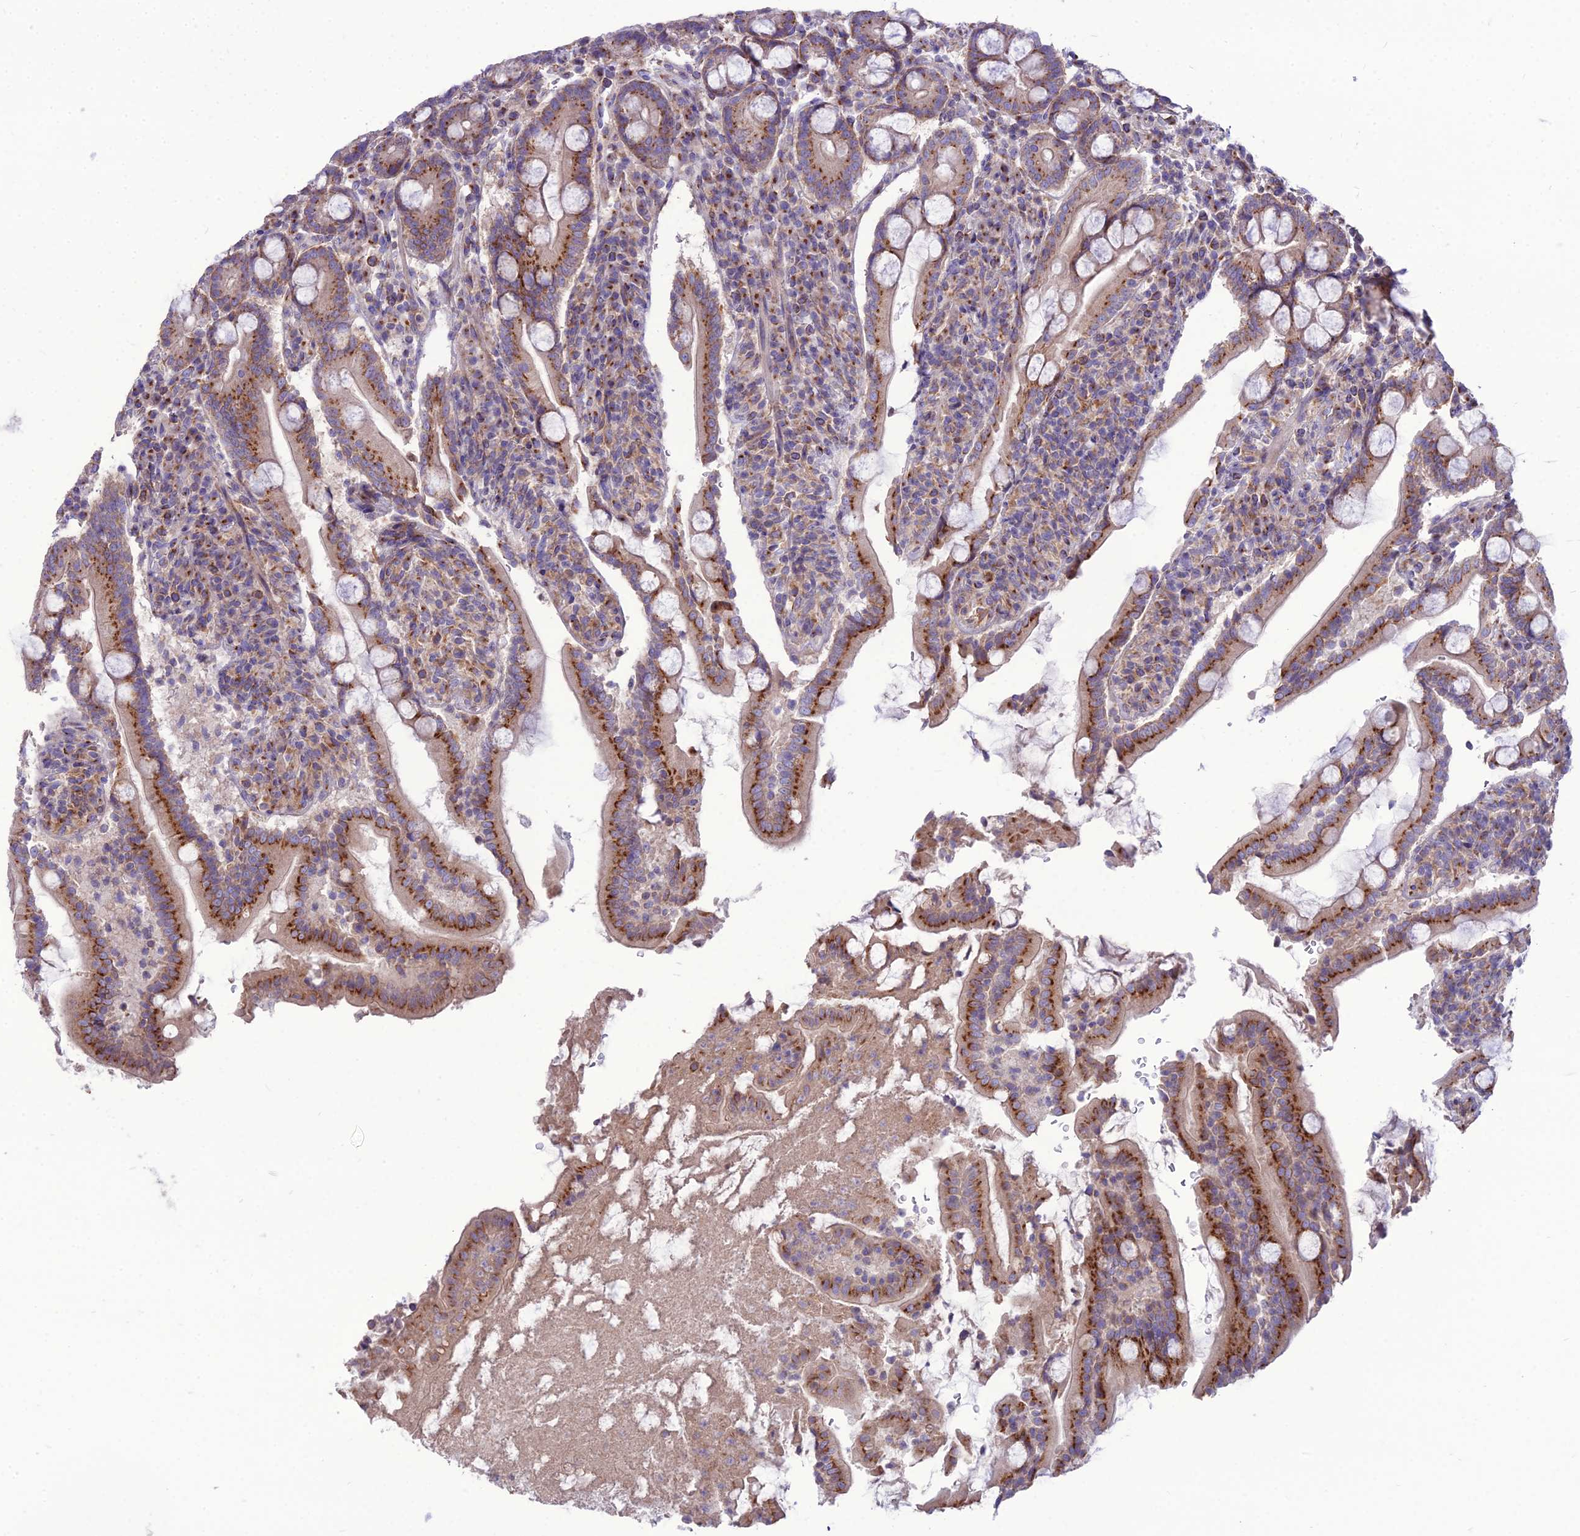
{"staining": {"intensity": "strong", "quantity": "25%-75%", "location": "cytoplasmic/membranous"}, "tissue": "duodenum", "cell_type": "Glandular cells", "image_type": "normal", "snomed": [{"axis": "morphology", "description": "Normal tissue, NOS"}, {"axis": "topography", "description": "Duodenum"}], "caption": "Protein positivity by immunohistochemistry (IHC) displays strong cytoplasmic/membranous expression in about 25%-75% of glandular cells in benign duodenum. Immunohistochemistry stains the protein in brown and the nuclei are stained blue.", "gene": "SPRYD7", "patient": {"sex": "male", "age": 35}}